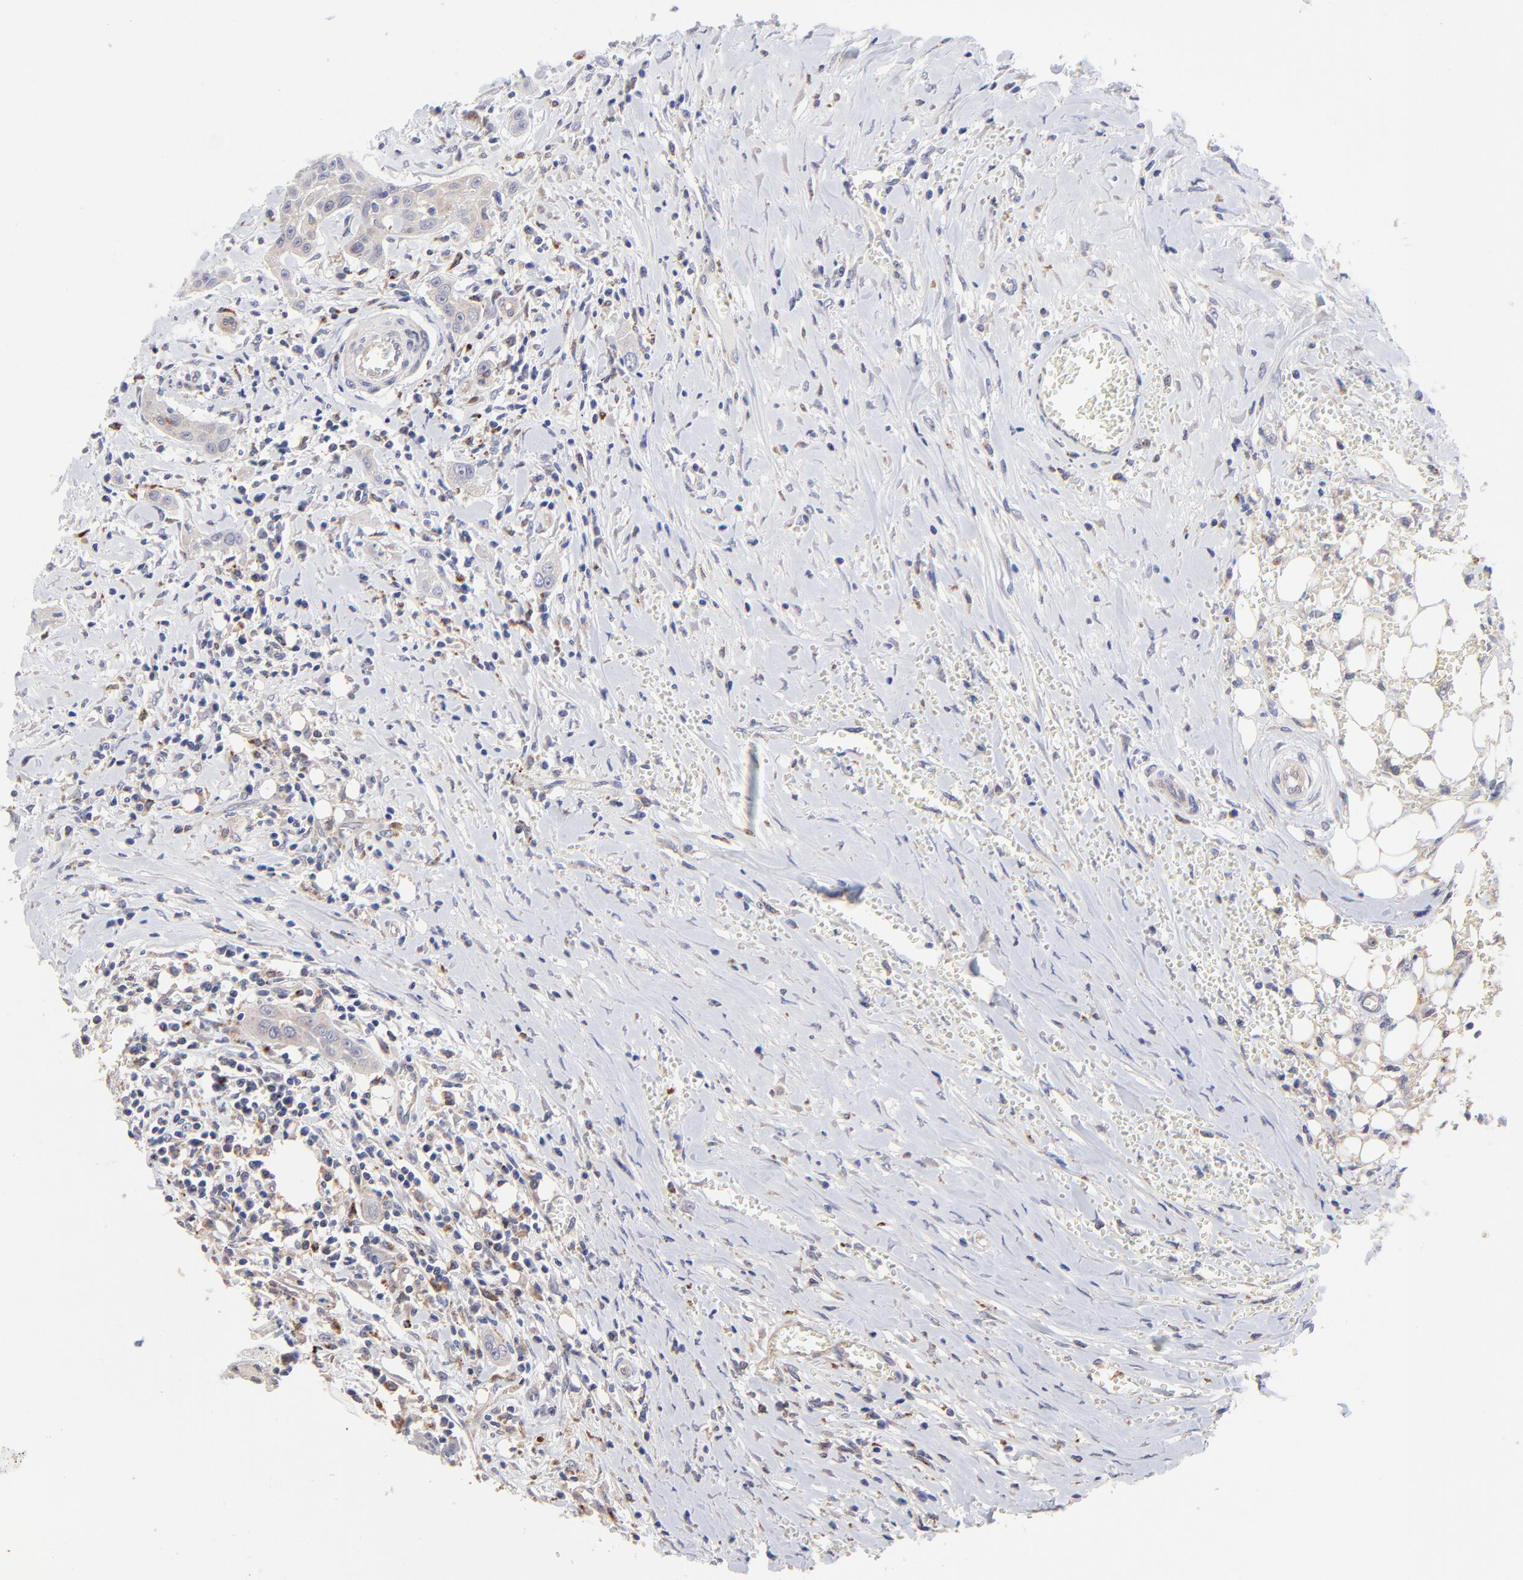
{"staining": {"intensity": "weak", "quantity": "<25%", "location": "cytoplasmic/membranous"}, "tissue": "head and neck cancer", "cell_type": "Tumor cells", "image_type": "cancer", "snomed": [{"axis": "morphology", "description": "Squamous cell carcinoma, NOS"}, {"axis": "morphology", "description": "Squamous cell carcinoma, metastatic, NOS"}, {"axis": "topography", "description": "Lymph node"}, {"axis": "topography", "description": "Salivary gland"}, {"axis": "topography", "description": "Head-Neck"}], "caption": "Tumor cells are negative for brown protein staining in metastatic squamous cell carcinoma (head and neck).", "gene": "PDE4B", "patient": {"sex": "female", "age": 74}}